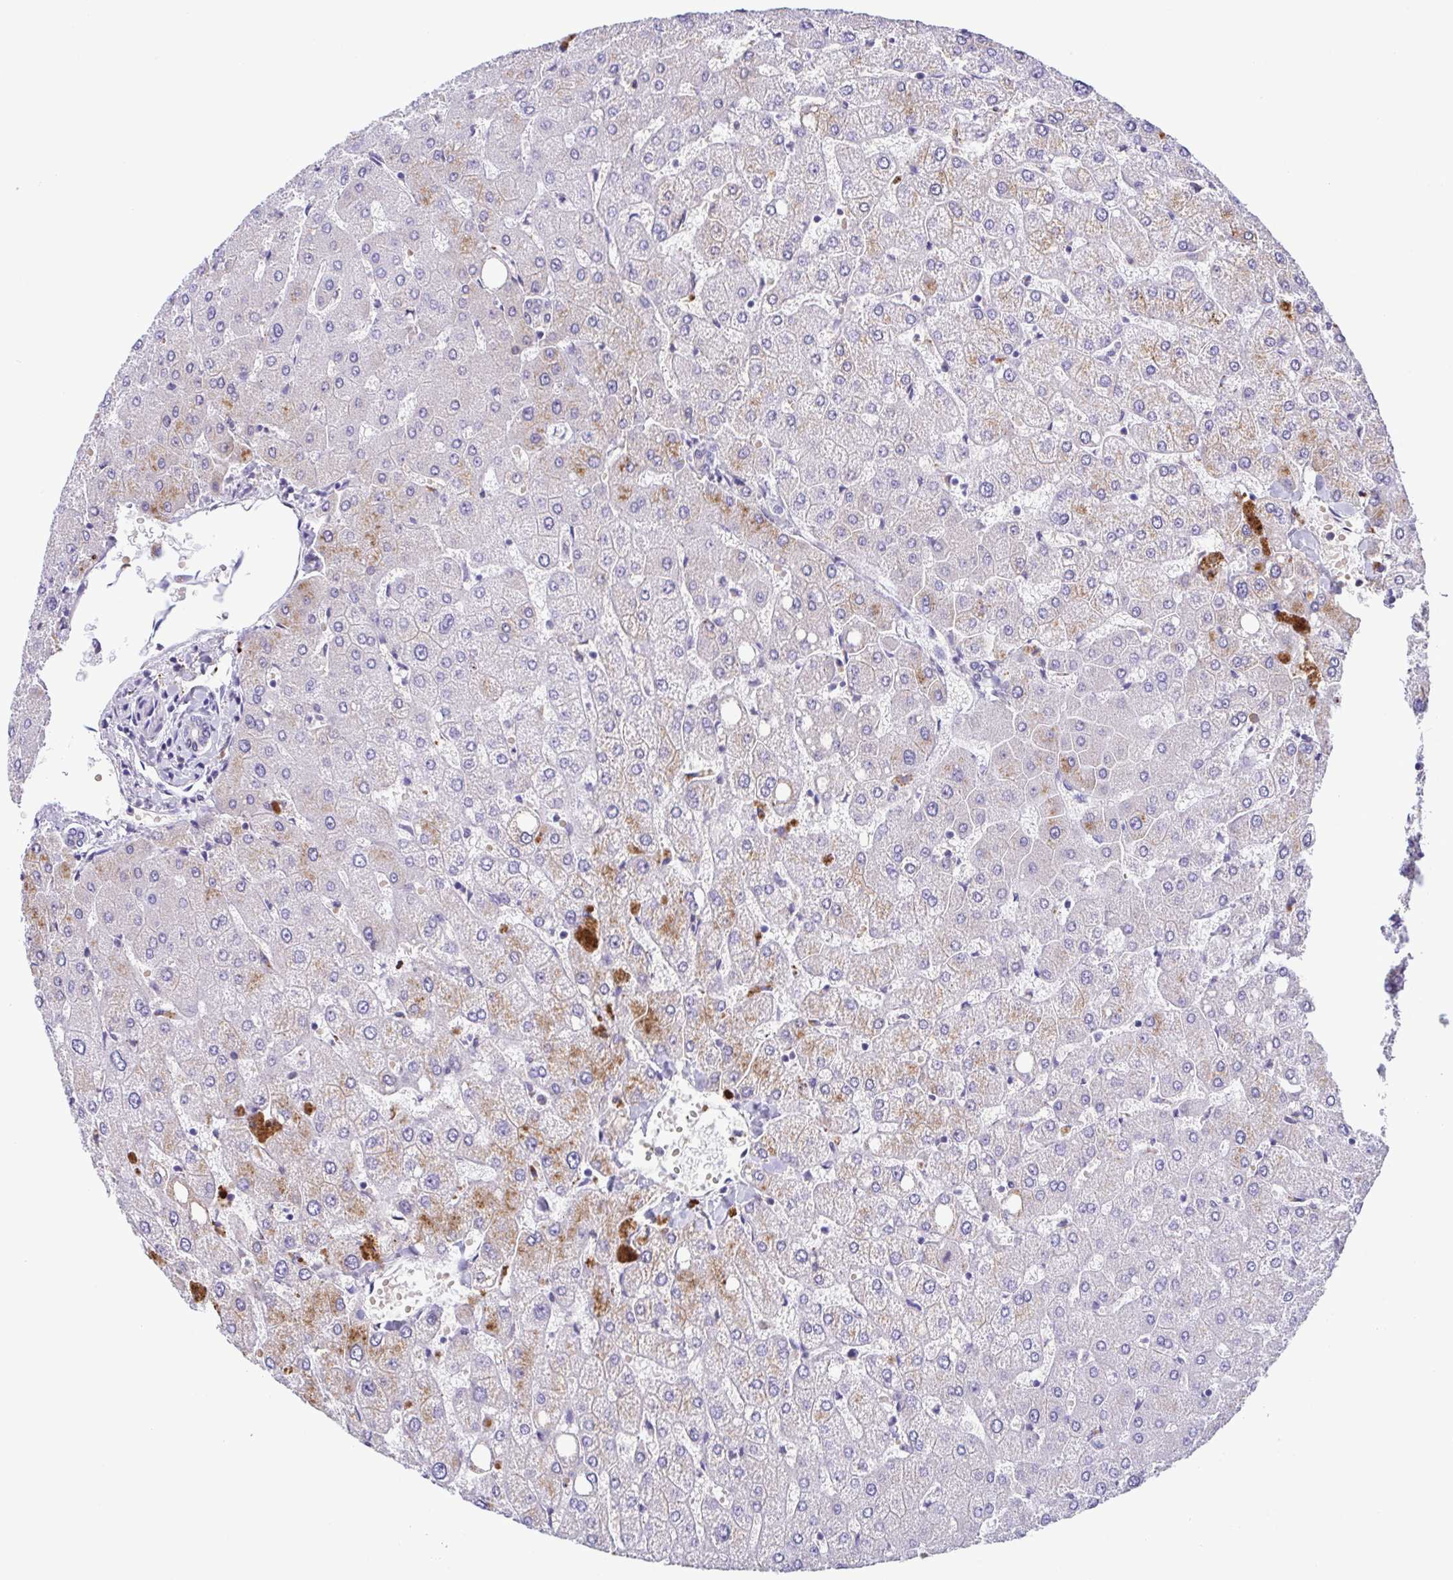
{"staining": {"intensity": "negative", "quantity": "none", "location": "none"}, "tissue": "liver", "cell_type": "Cholangiocytes", "image_type": "normal", "snomed": [{"axis": "morphology", "description": "Normal tissue, NOS"}, {"axis": "topography", "description": "Liver"}], "caption": "Immunohistochemistry (IHC) of benign liver shows no positivity in cholangiocytes.", "gene": "TIPIN", "patient": {"sex": "female", "age": 54}}